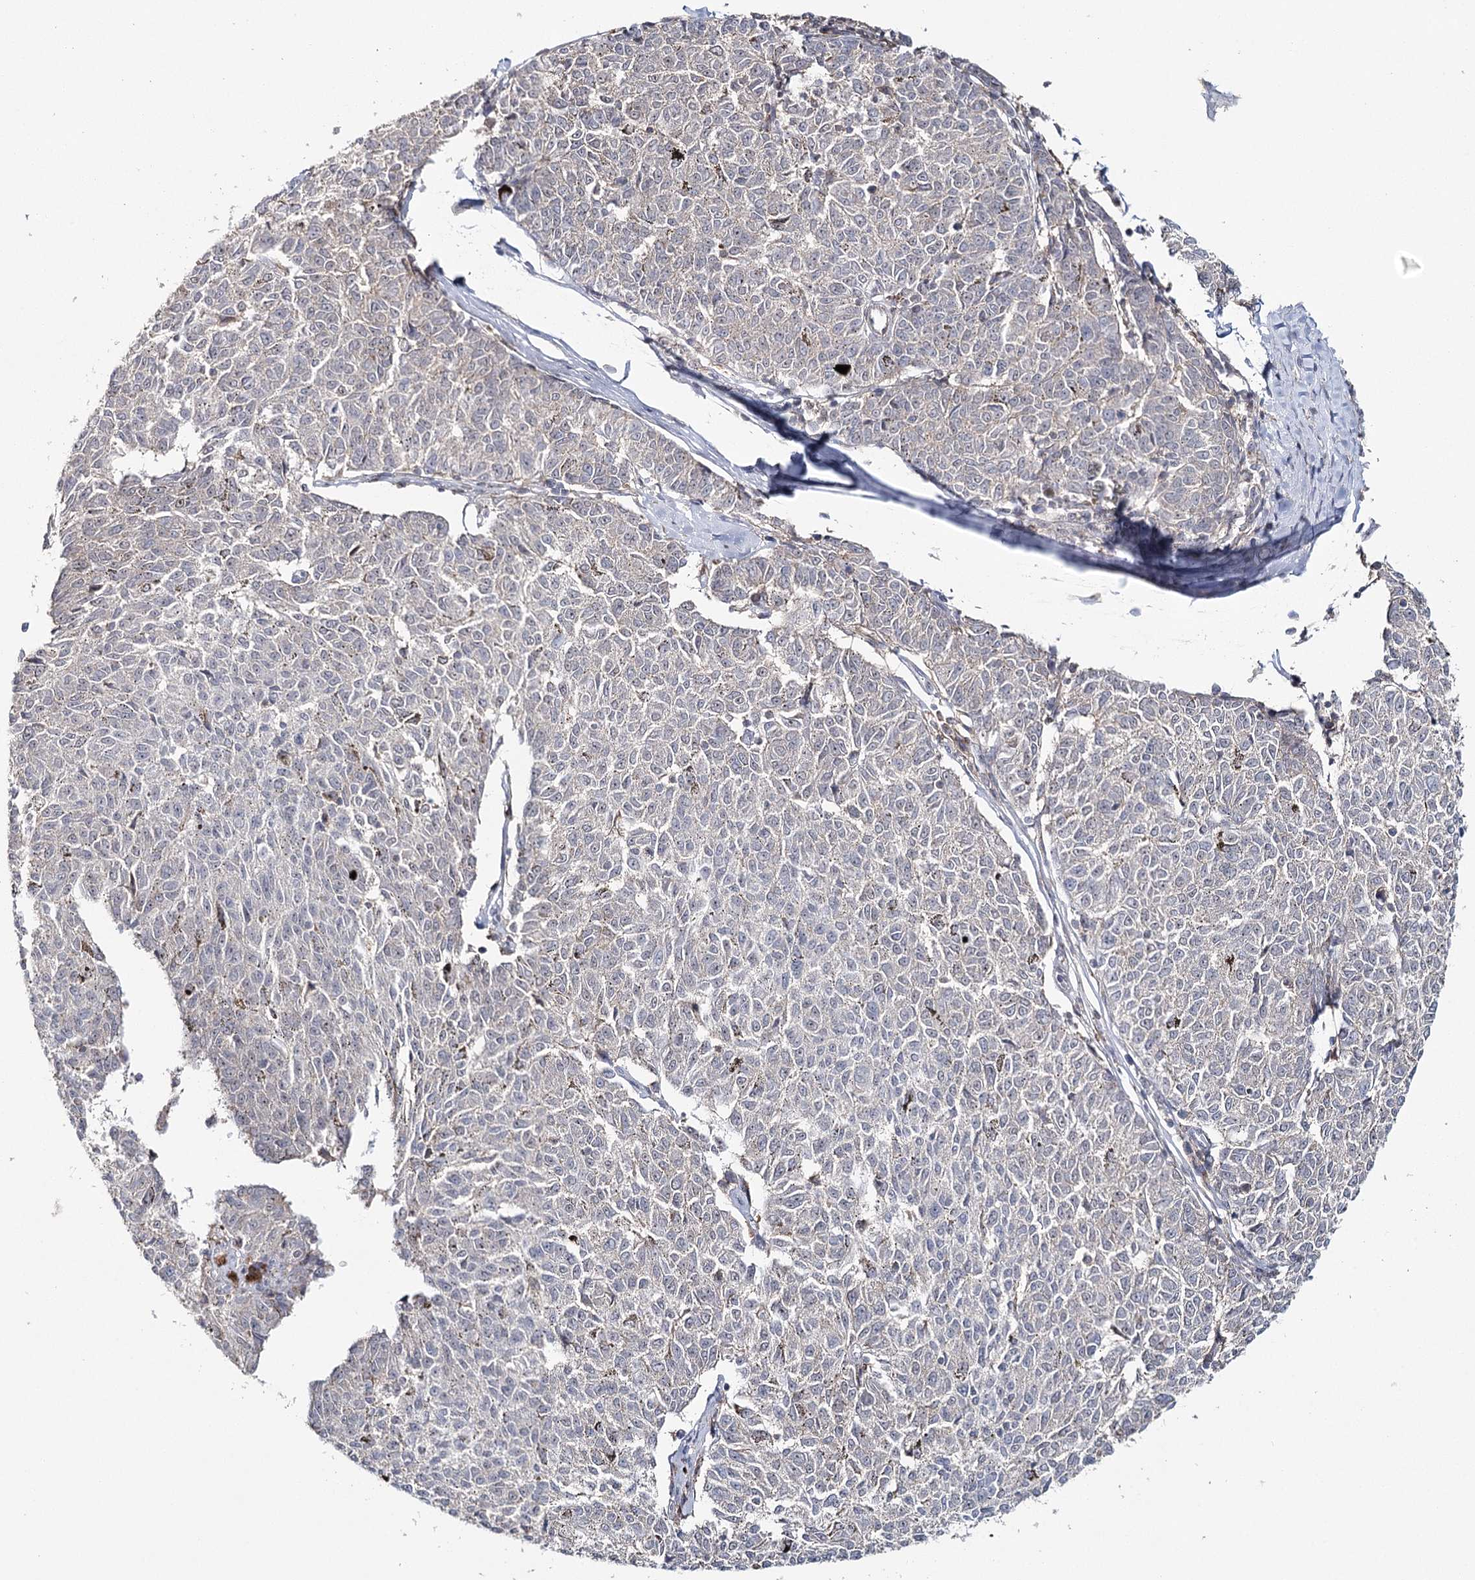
{"staining": {"intensity": "negative", "quantity": "none", "location": "none"}, "tissue": "melanoma", "cell_type": "Tumor cells", "image_type": "cancer", "snomed": [{"axis": "morphology", "description": "Malignant melanoma, NOS"}, {"axis": "topography", "description": "Skin"}], "caption": "IHC micrograph of neoplastic tissue: human malignant melanoma stained with DAB (3,3'-diaminobenzidine) exhibits no significant protein staining in tumor cells. (Immunohistochemistry, brightfield microscopy, high magnification).", "gene": "ZC3H8", "patient": {"sex": "female", "age": 72}}